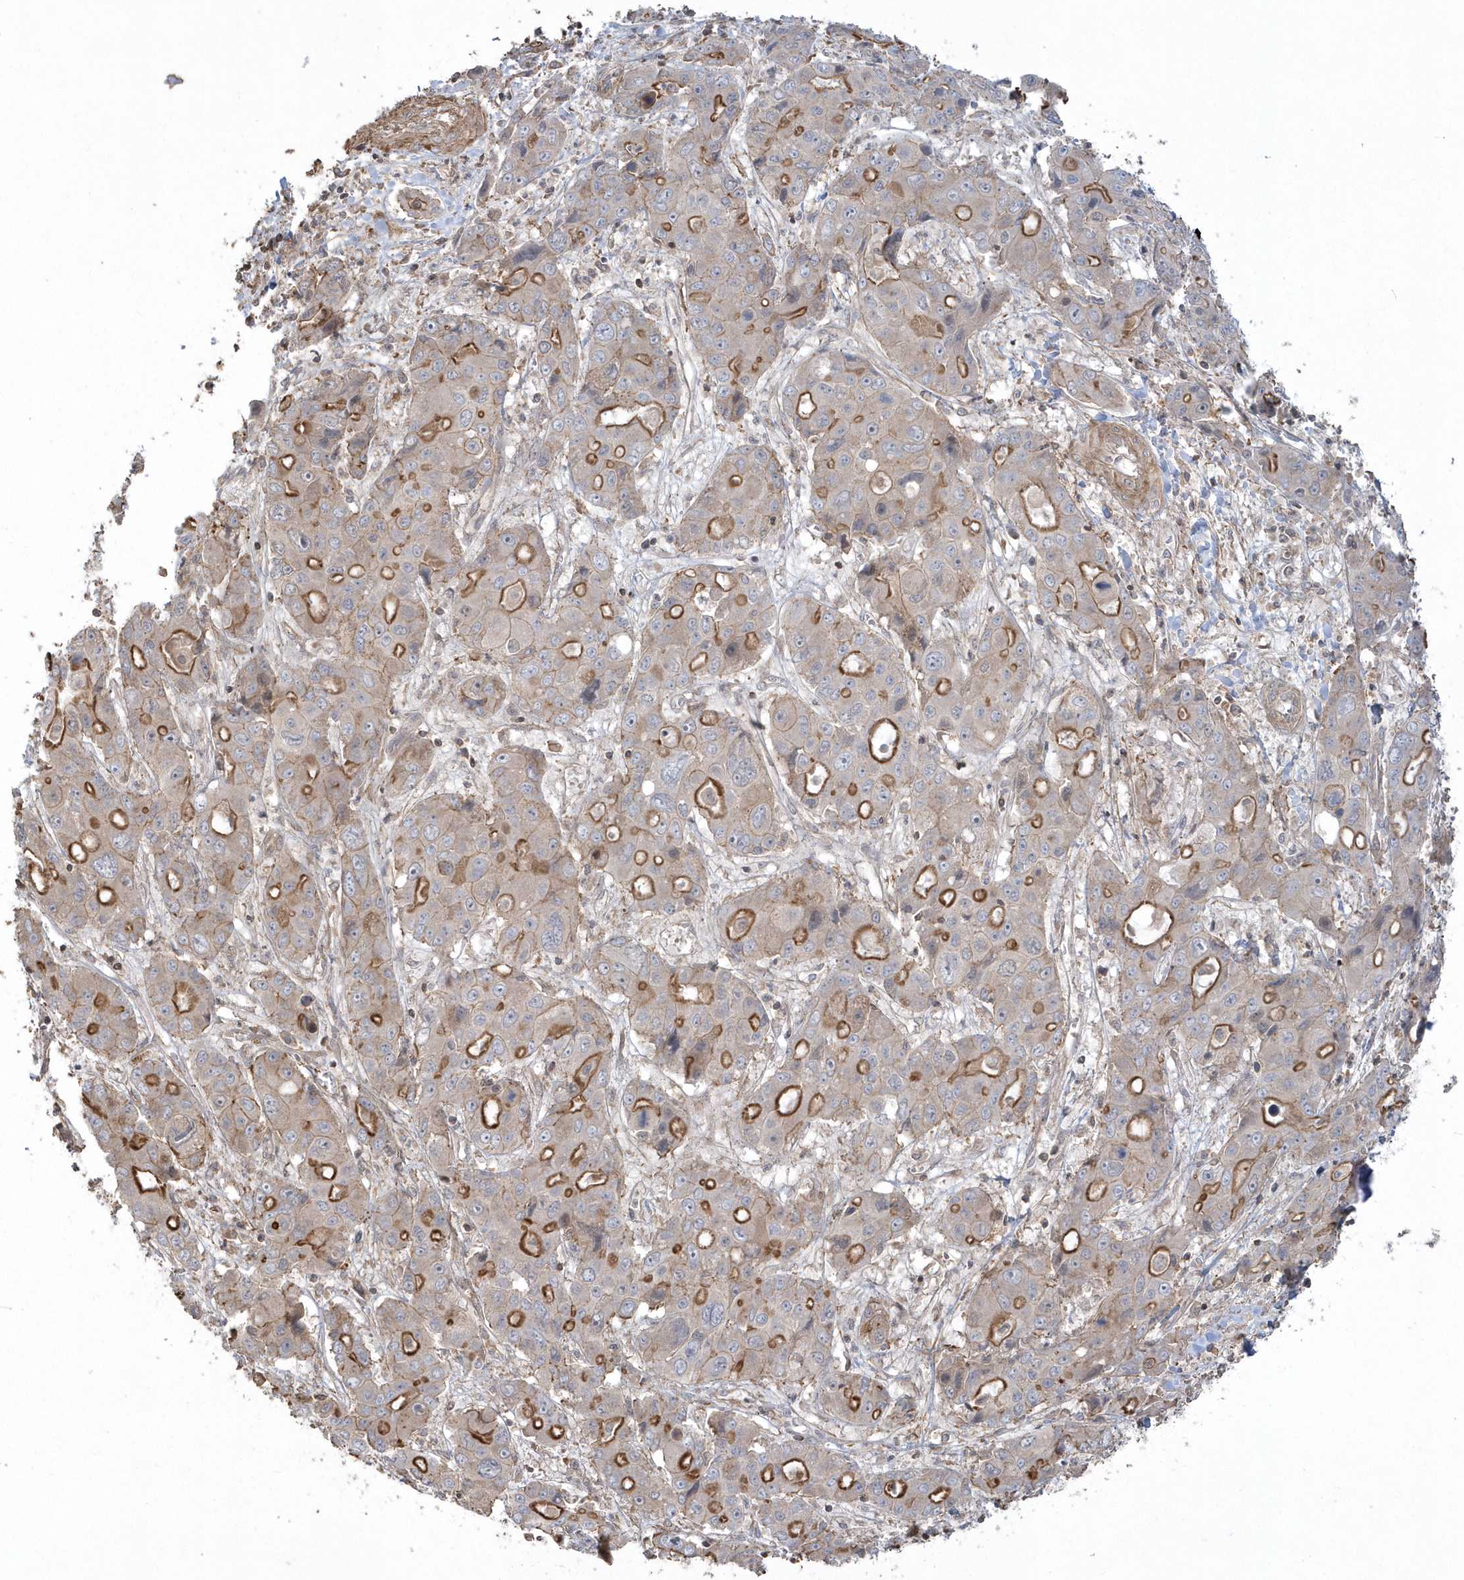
{"staining": {"intensity": "moderate", "quantity": "25%-75%", "location": "cytoplasmic/membranous"}, "tissue": "liver cancer", "cell_type": "Tumor cells", "image_type": "cancer", "snomed": [{"axis": "morphology", "description": "Cholangiocarcinoma"}, {"axis": "topography", "description": "Liver"}], "caption": "Immunohistochemistry (IHC) staining of liver cancer, which demonstrates medium levels of moderate cytoplasmic/membranous positivity in about 25%-75% of tumor cells indicating moderate cytoplasmic/membranous protein expression. The staining was performed using DAB (3,3'-diaminobenzidine) (brown) for protein detection and nuclei were counterstained in hematoxylin (blue).", "gene": "ARMC8", "patient": {"sex": "male", "age": 67}}